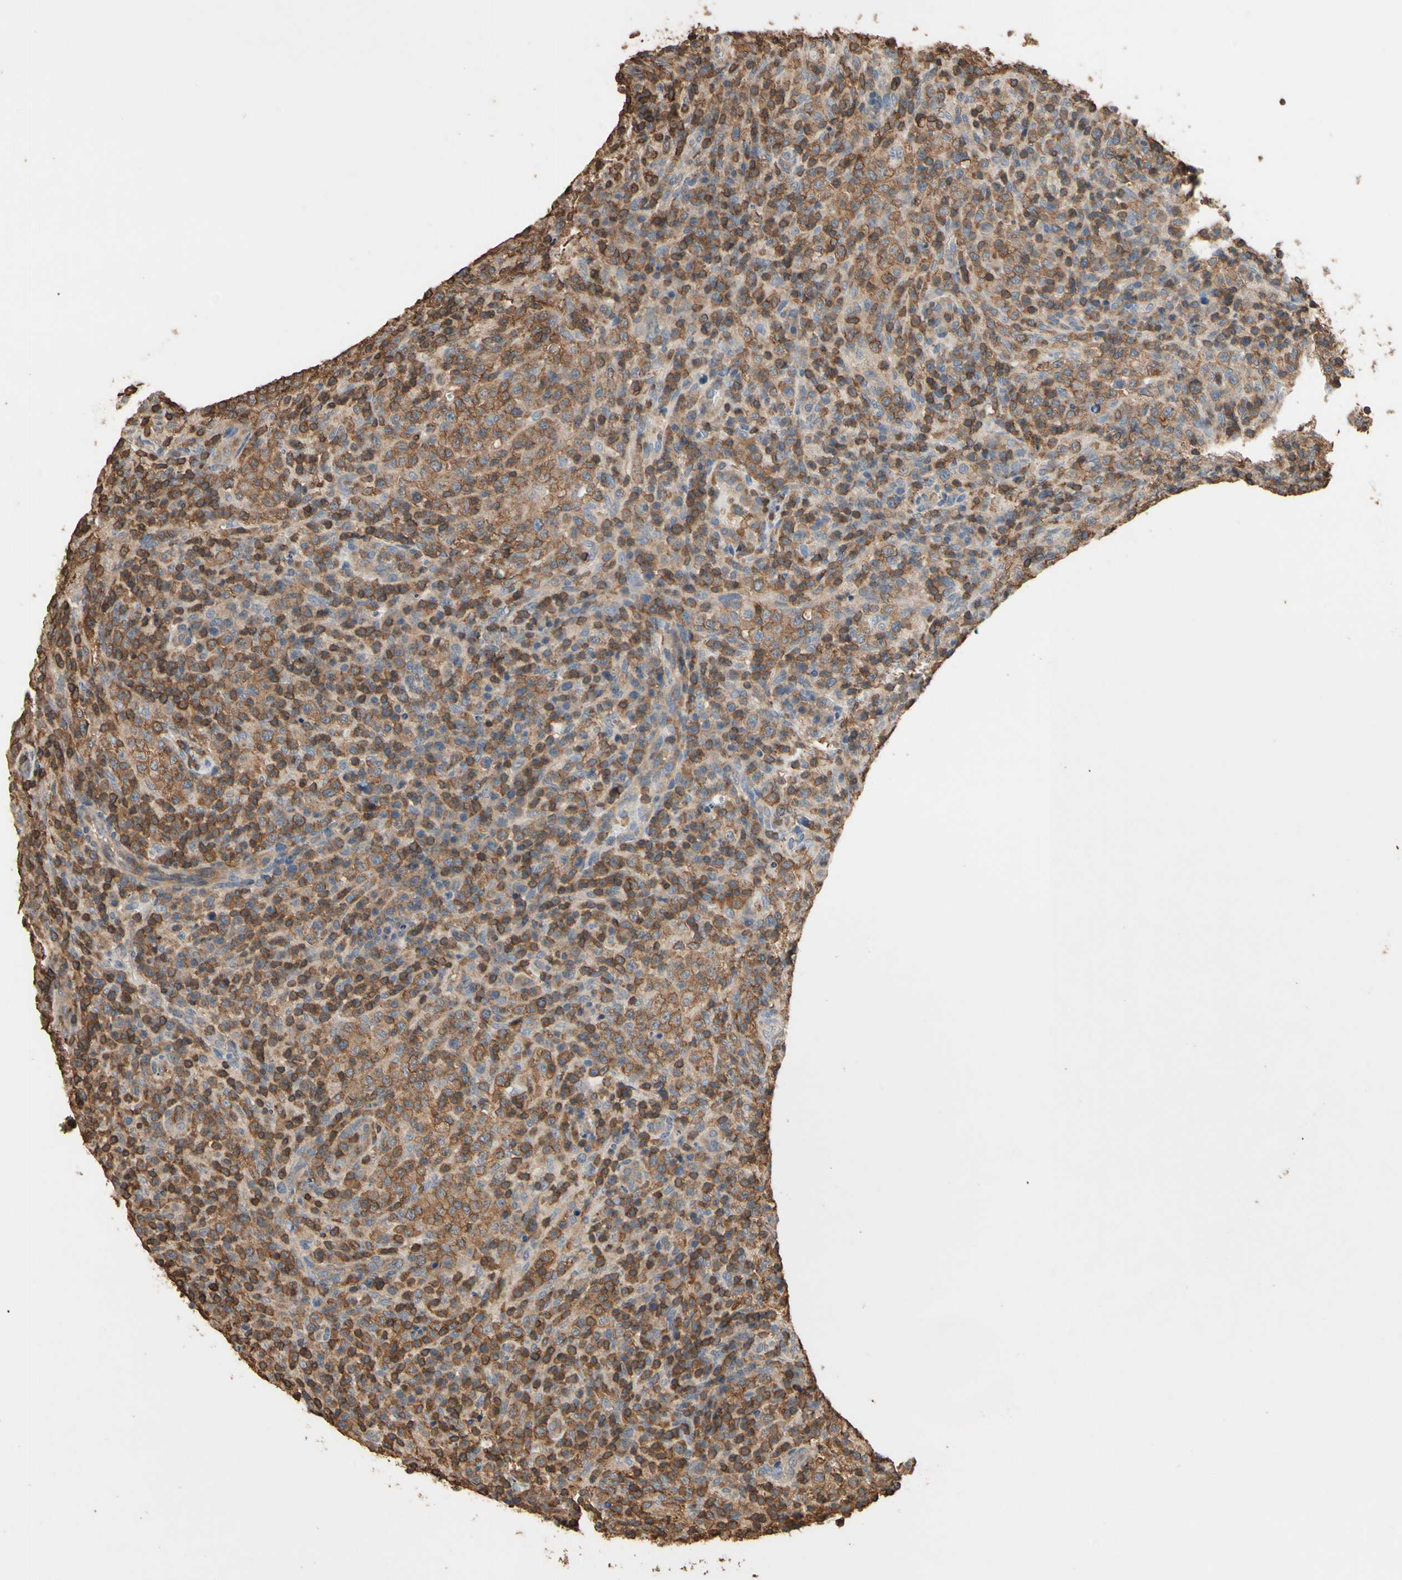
{"staining": {"intensity": "moderate", "quantity": ">75%", "location": "cytoplasmic/membranous"}, "tissue": "lymphoma", "cell_type": "Tumor cells", "image_type": "cancer", "snomed": [{"axis": "morphology", "description": "Malignant lymphoma, non-Hodgkin's type, High grade"}, {"axis": "topography", "description": "Lymph node"}], "caption": "The histopathology image displays immunohistochemical staining of lymphoma. There is moderate cytoplasmic/membranous positivity is seen in about >75% of tumor cells.", "gene": "MAP3K10", "patient": {"sex": "female", "age": 76}}